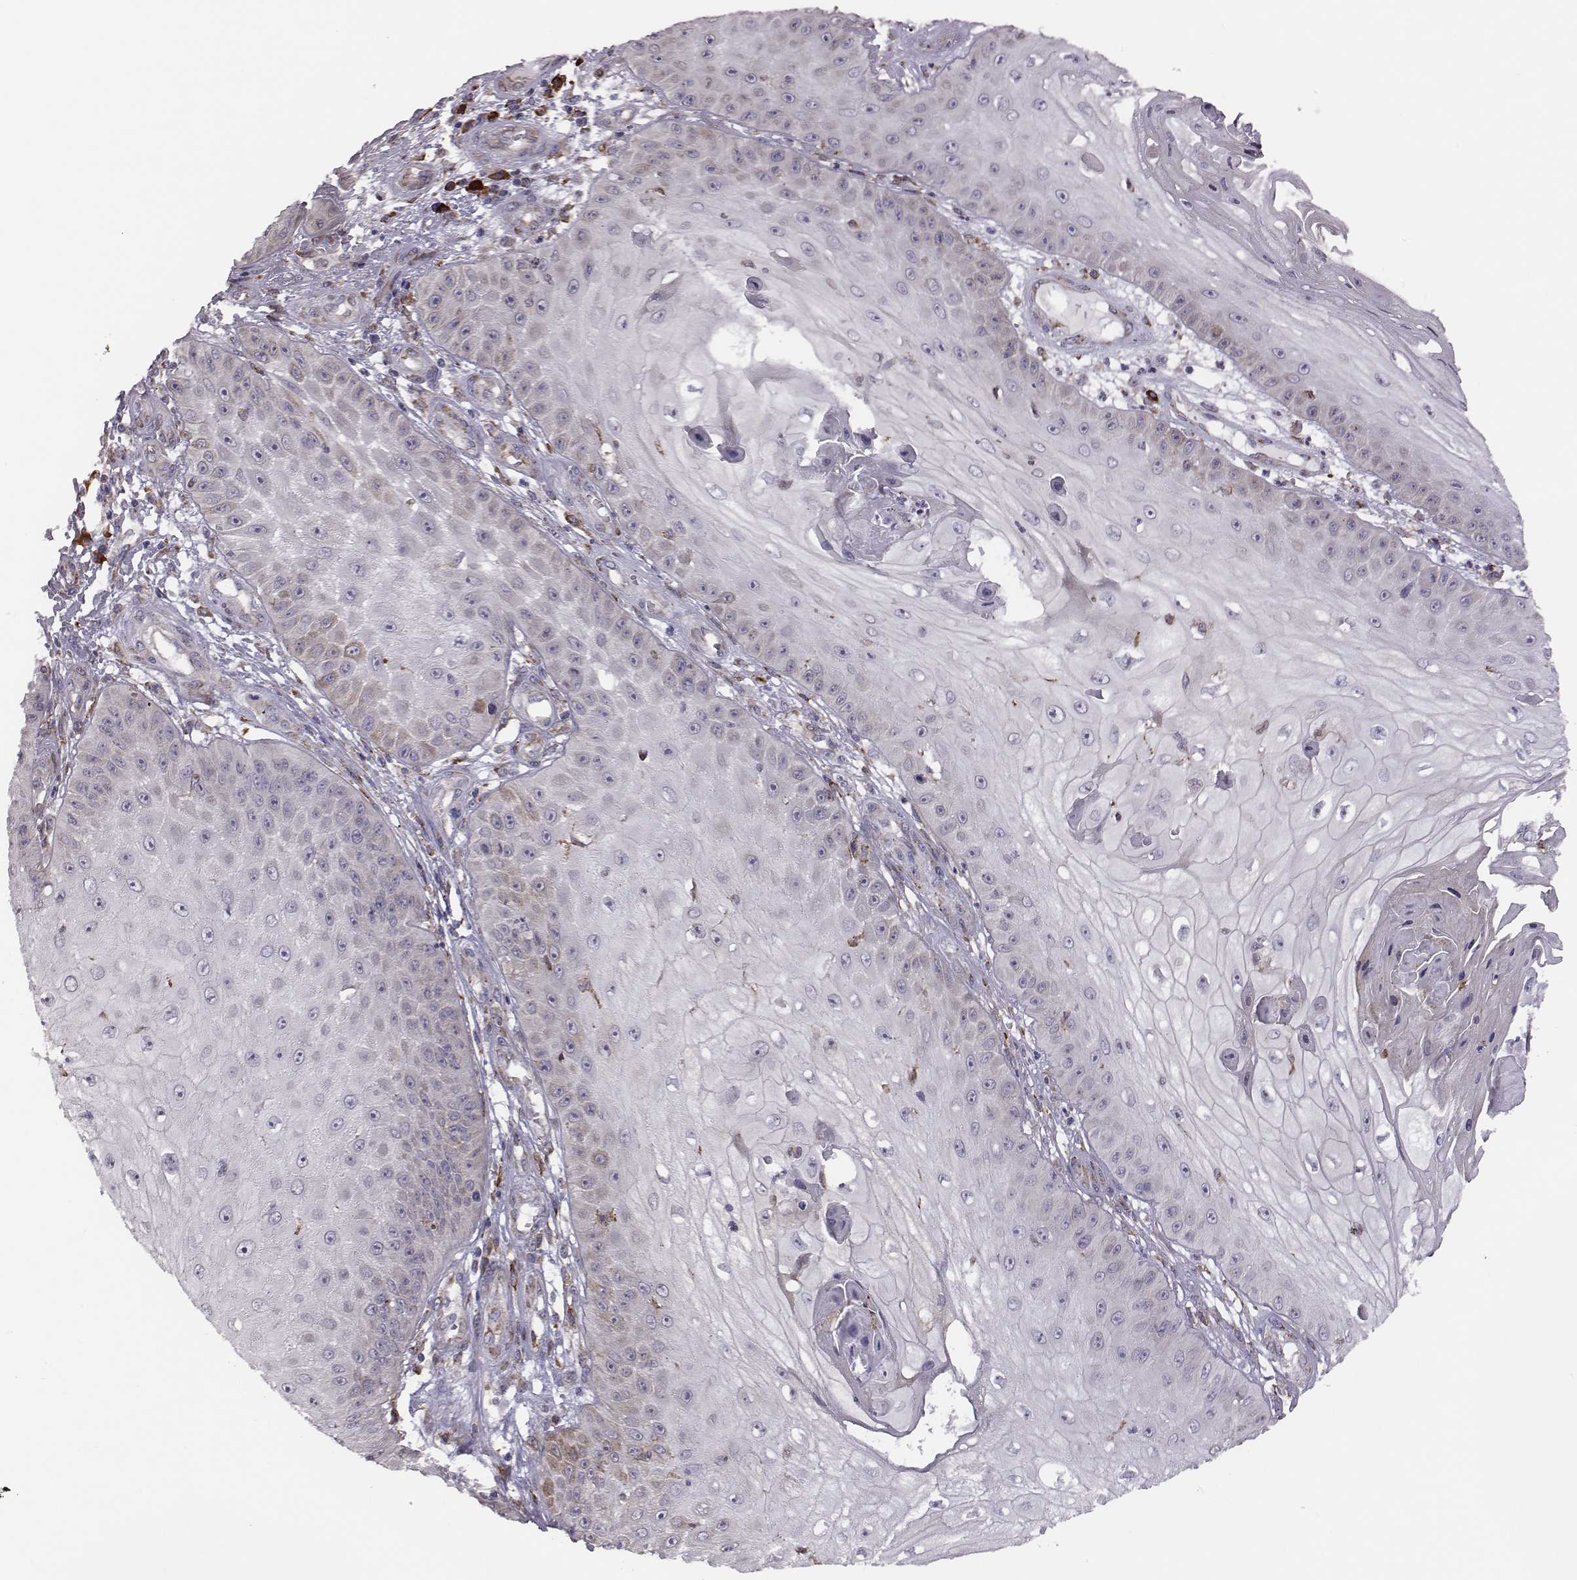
{"staining": {"intensity": "weak", "quantity": "<25%", "location": "cytoplasmic/membranous"}, "tissue": "skin cancer", "cell_type": "Tumor cells", "image_type": "cancer", "snomed": [{"axis": "morphology", "description": "Squamous cell carcinoma, NOS"}, {"axis": "topography", "description": "Skin"}], "caption": "Skin squamous cell carcinoma was stained to show a protein in brown. There is no significant expression in tumor cells.", "gene": "SELENOI", "patient": {"sex": "male", "age": 70}}